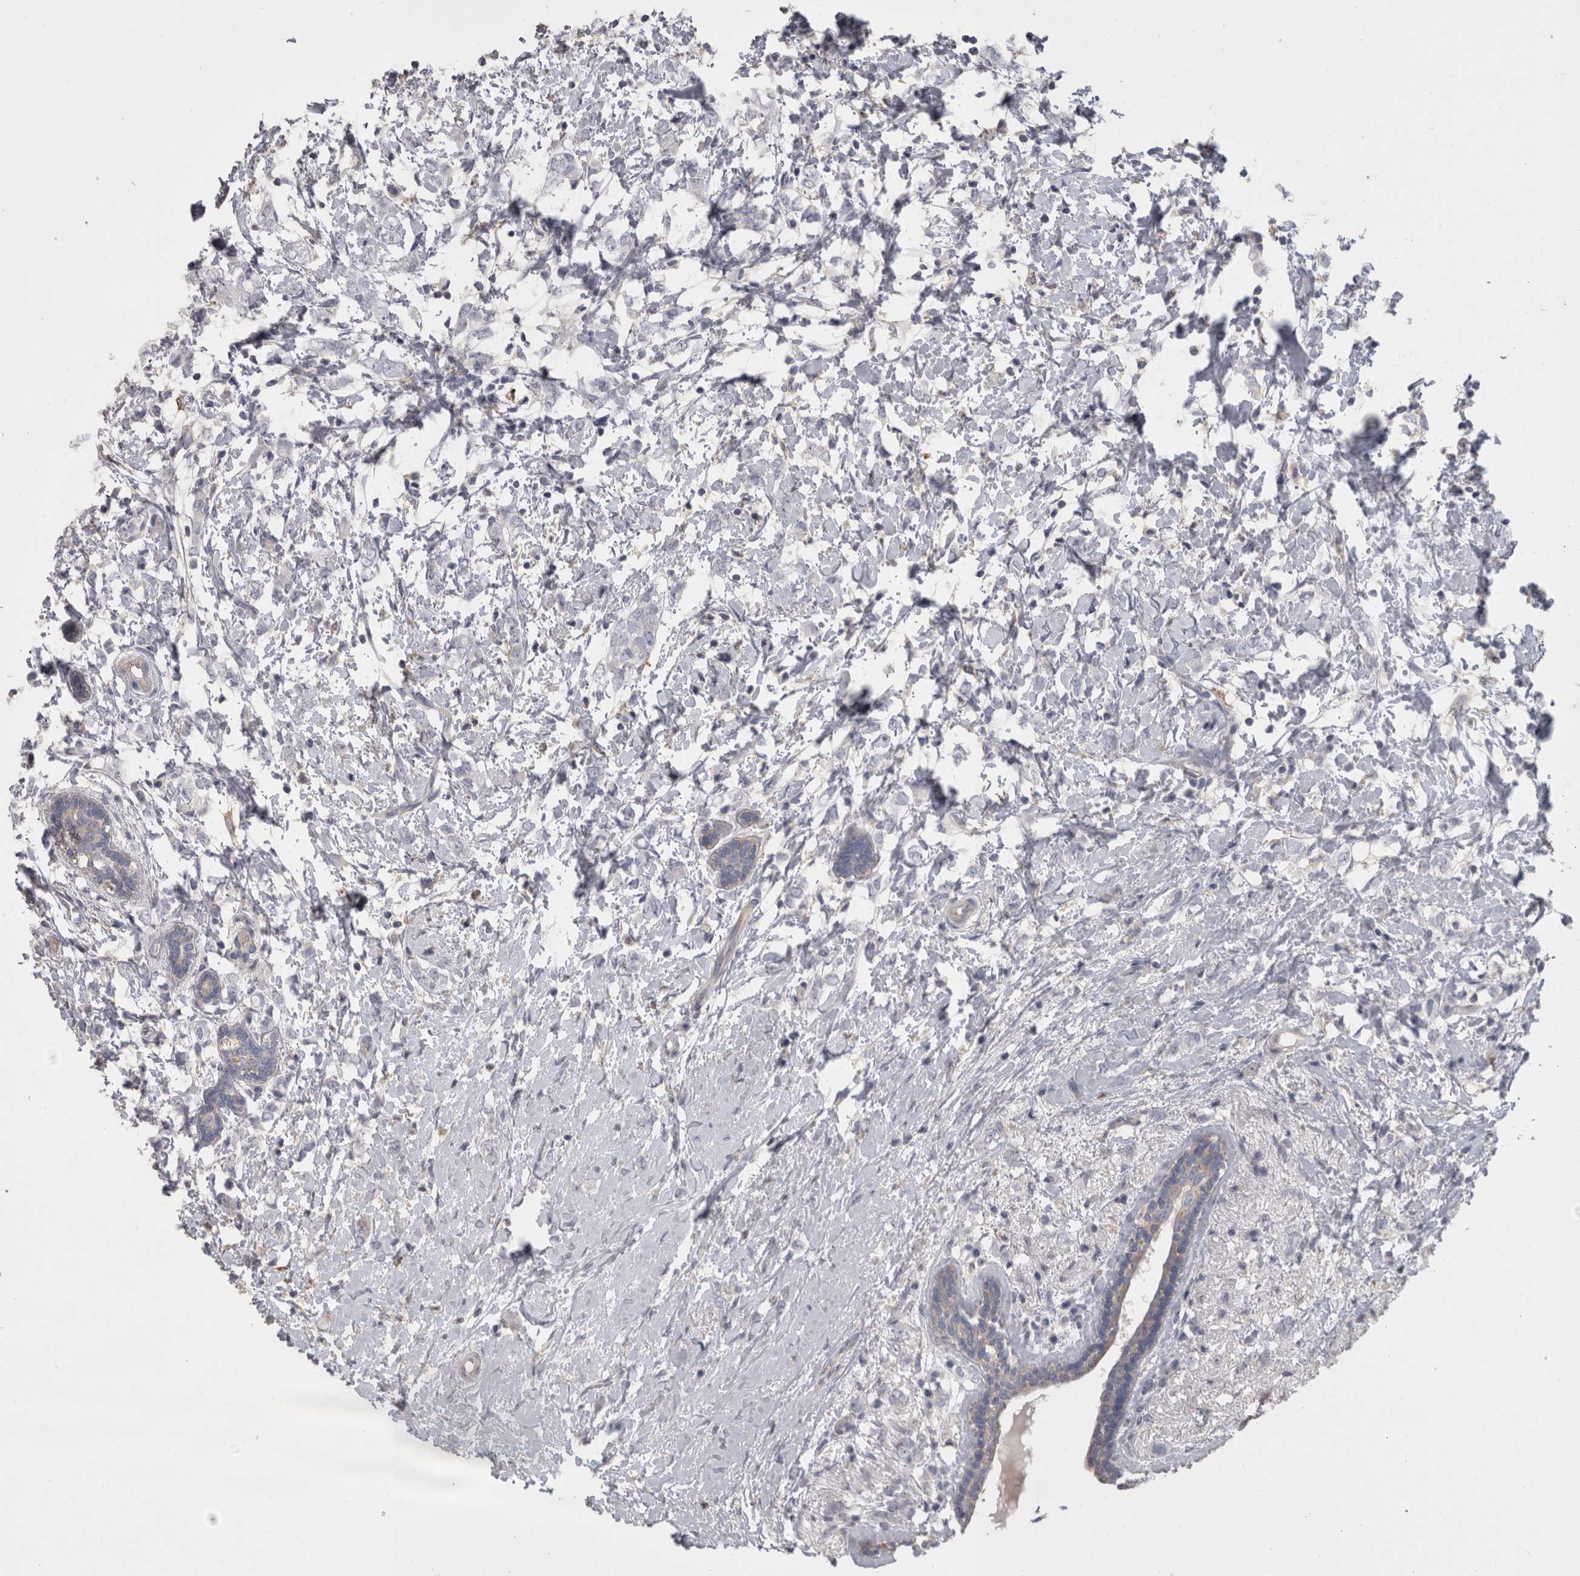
{"staining": {"intensity": "negative", "quantity": "none", "location": "none"}, "tissue": "breast cancer", "cell_type": "Tumor cells", "image_type": "cancer", "snomed": [{"axis": "morphology", "description": "Normal tissue, NOS"}, {"axis": "morphology", "description": "Lobular carcinoma"}, {"axis": "topography", "description": "Breast"}], "caption": "This is a micrograph of IHC staining of breast lobular carcinoma, which shows no positivity in tumor cells.", "gene": "CAMK2D", "patient": {"sex": "female", "age": 47}}